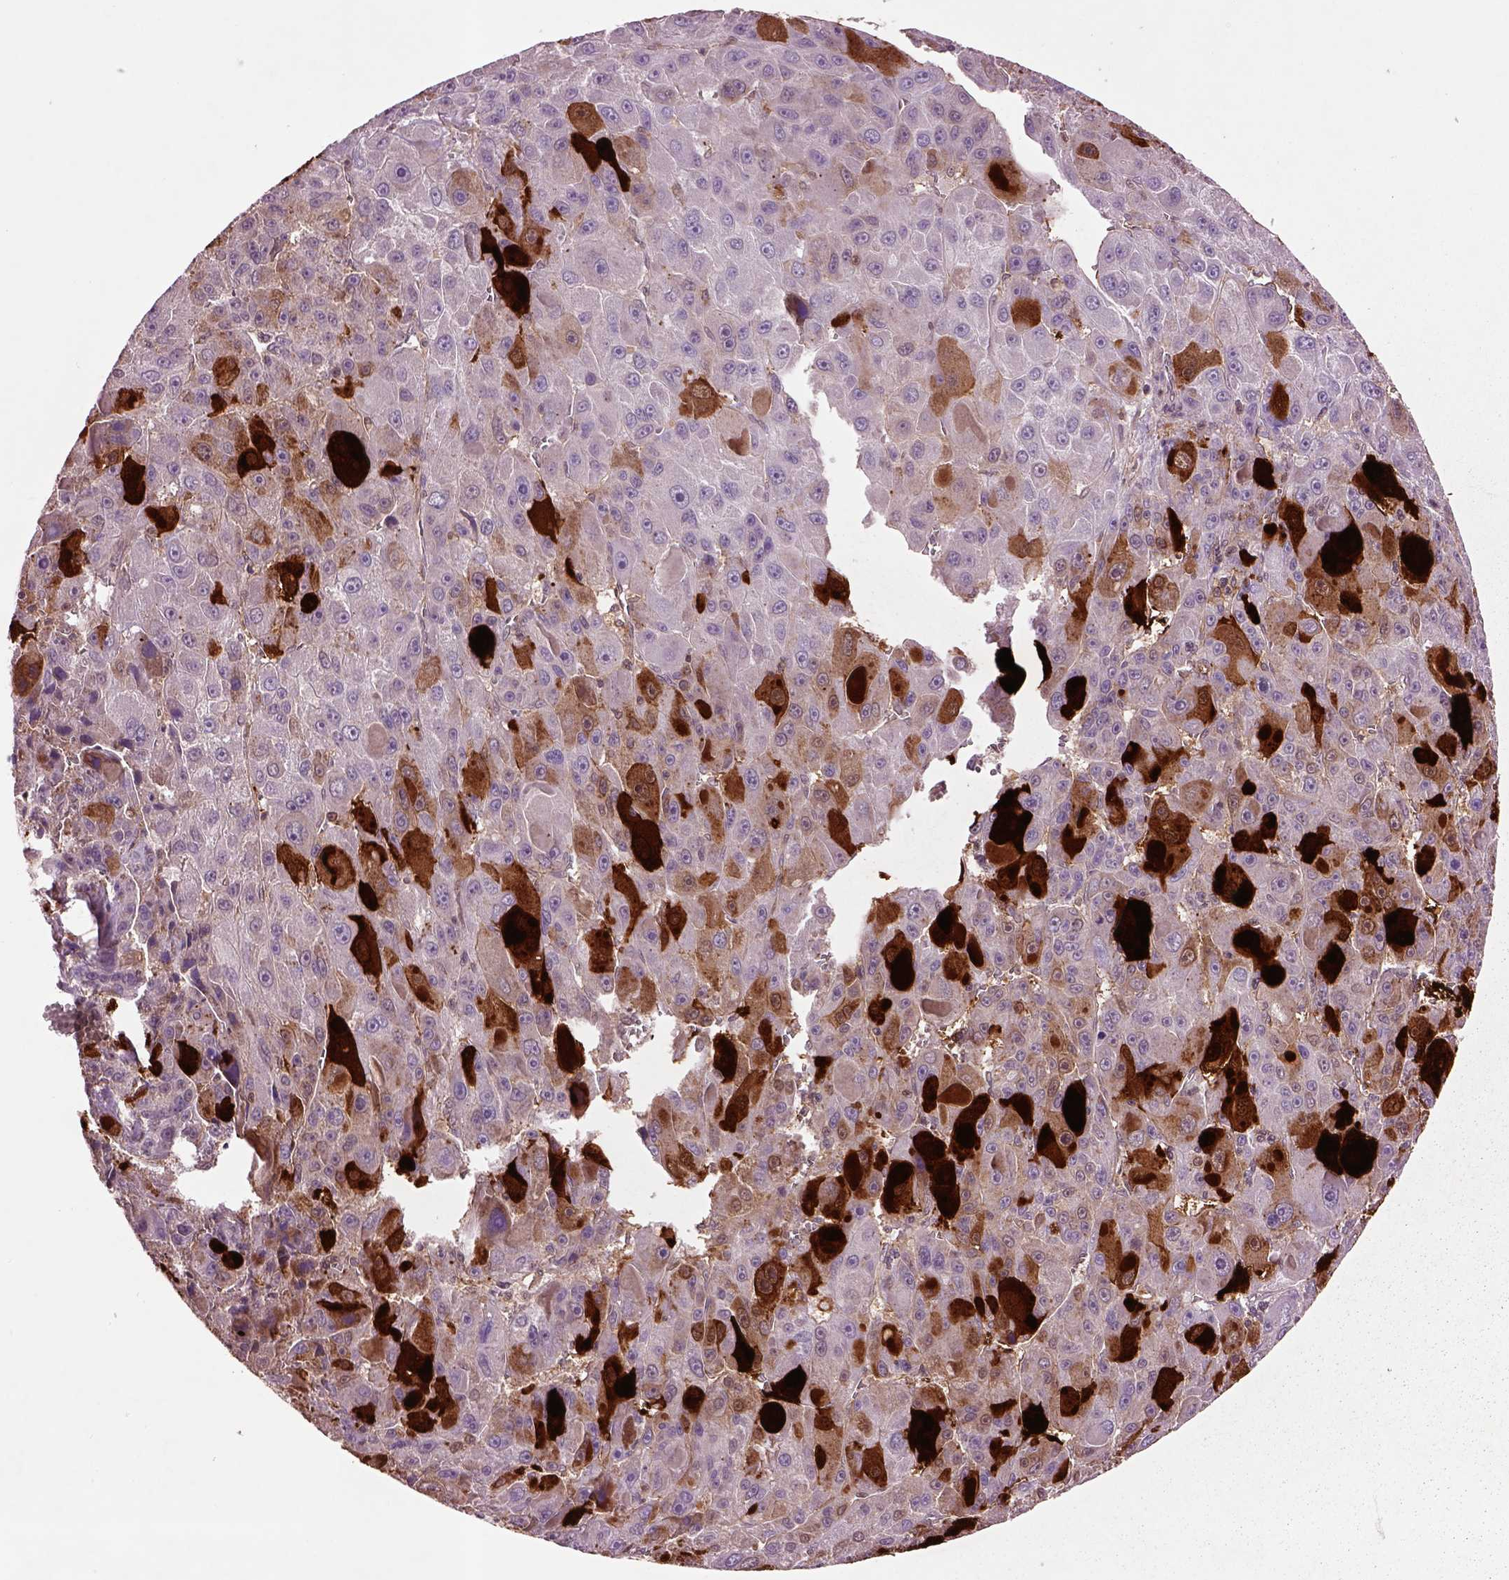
{"staining": {"intensity": "weak", "quantity": "<25%", "location": "cytoplasmic/membranous"}, "tissue": "liver cancer", "cell_type": "Tumor cells", "image_type": "cancer", "snomed": [{"axis": "morphology", "description": "Carcinoma, Hepatocellular, NOS"}, {"axis": "topography", "description": "Liver"}], "caption": "Immunohistochemistry micrograph of human liver cancer (hepatocellular carcinoma) stained for a protein (brown), which exhibits no expression in tumor cells.", "gene": "MDP1", "patient": {"sex": "male", "age": 76}}